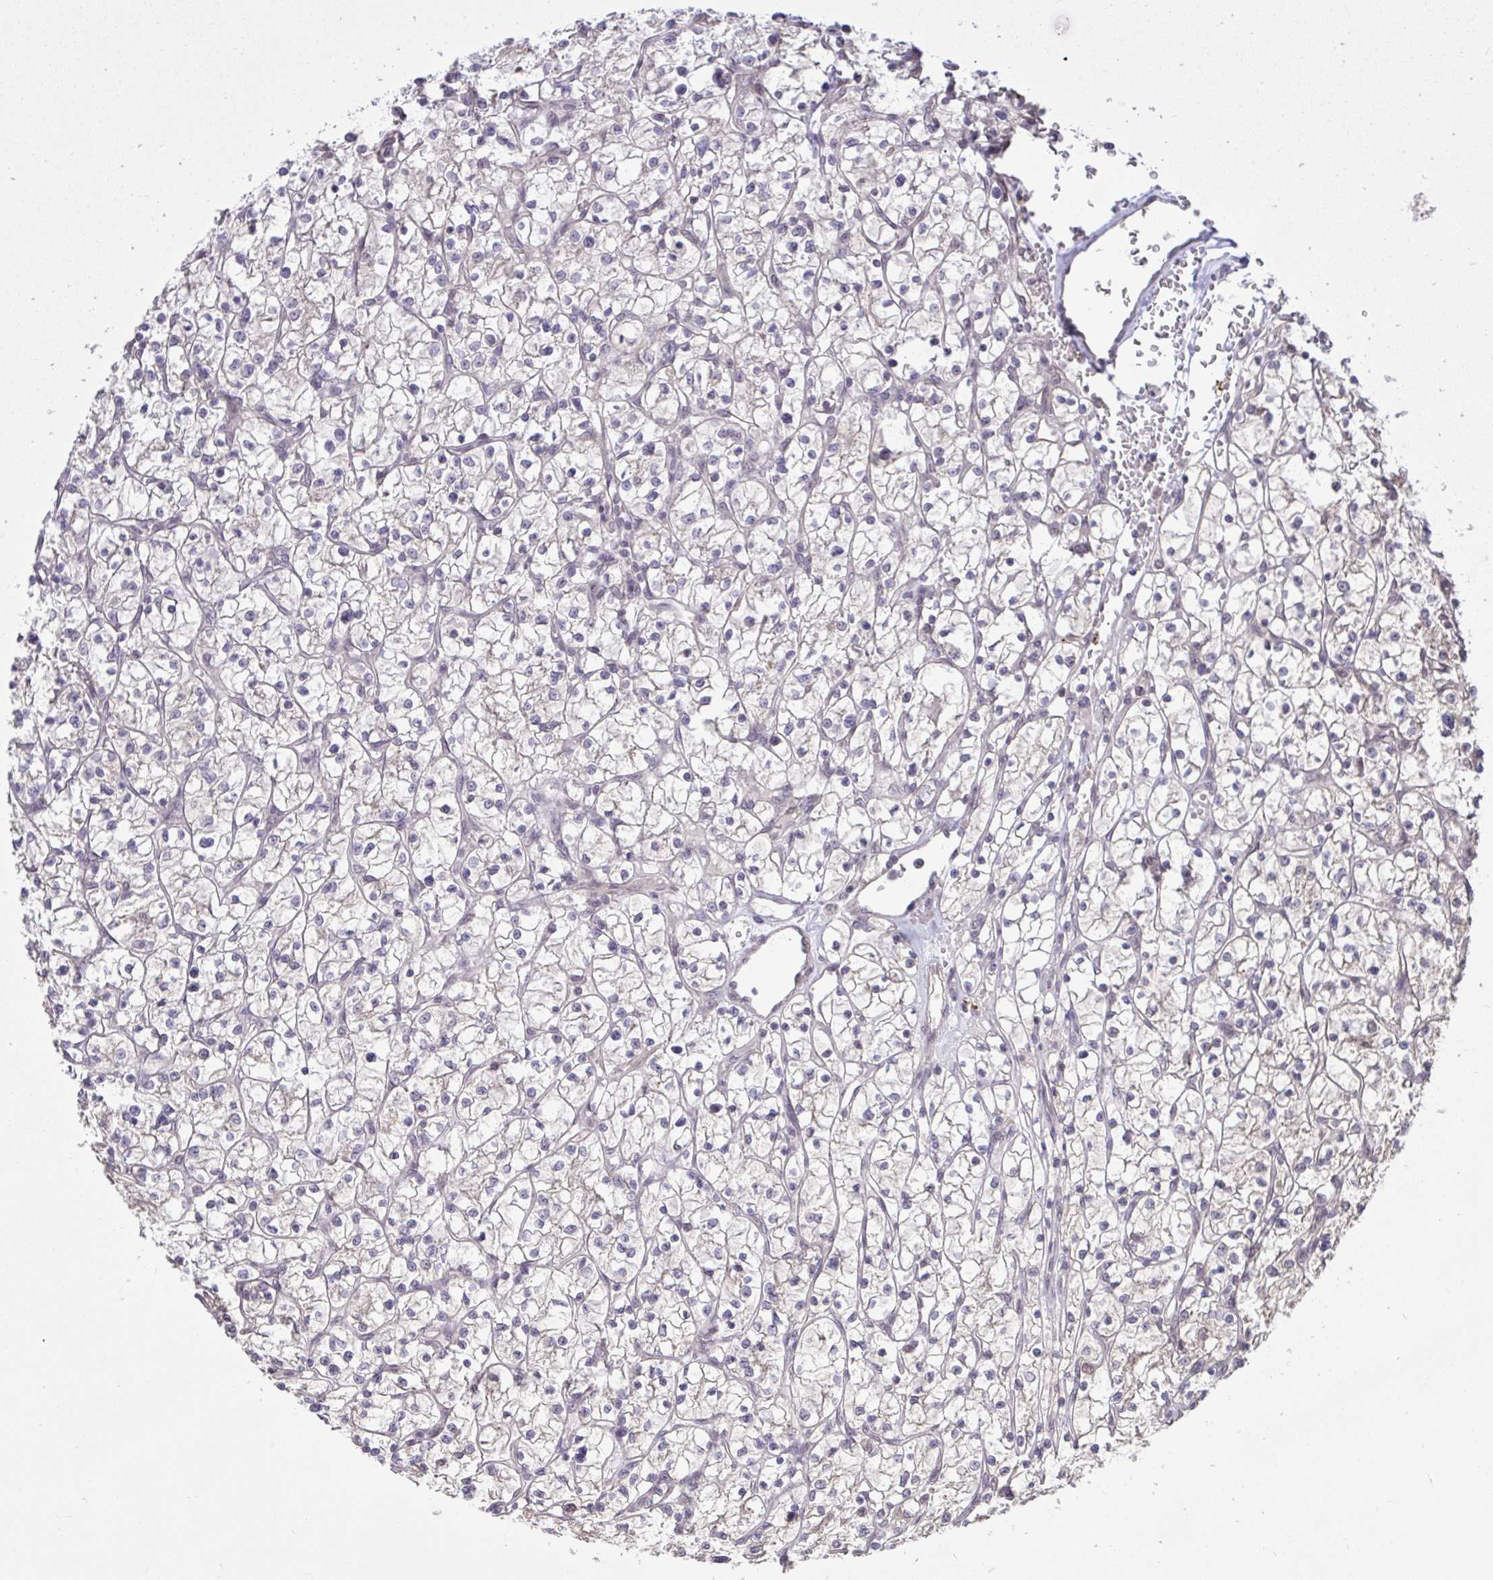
{"staining": {"intensity": "negative", "quantity": "none", "location": "none"}, "tissue": "renal cancer", "cell_type": "Tumor cells", "image_type": "cancer", "snomed": [{"axis": "morphology", "description": "Adenocarcinoma, NOS"}, {"axis": "topography", "description": "Kidney"}], "caption": "Tumor cells are negative for protein expression in human renal cancer (adenocarcinoma).", "gene": "CYP20A1", "patient": {"sex": "female", "age": 64}}